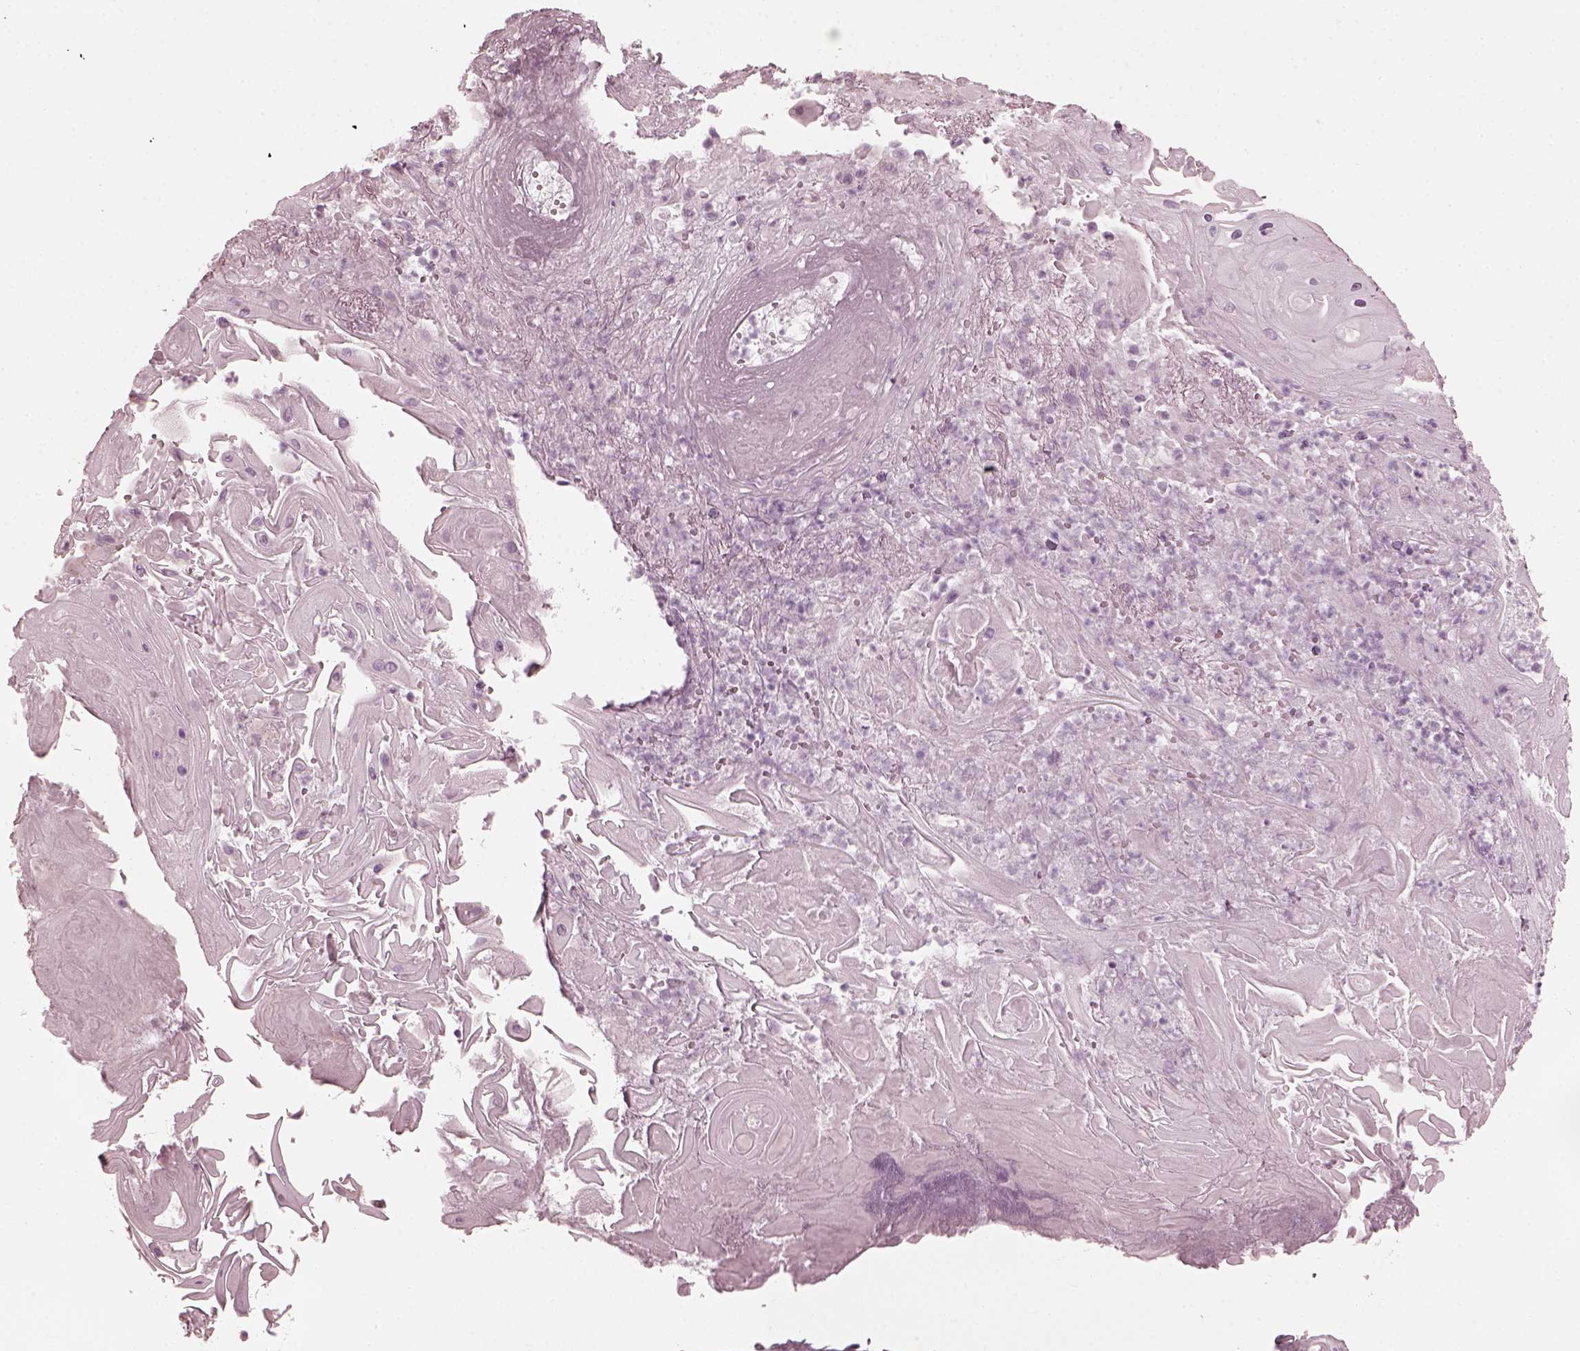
{"staining": {"intensity": "negative", "quantity": "none", "location": "none"}, "tissue": "skin cancer", "cell_type": "Tumor cells", "image_type": "cancer", "snomed": [{"axis": "morphology", "description": "Squamous cell carcinoma, NOS"}, {"axis": "topography", "description": "Skin"}], "caption": "There is no significant staining in tumor cells of skin squamous cell carcinoma.", "gene": "SAXO2", "patient": {"sex": "male", "age": 62}}